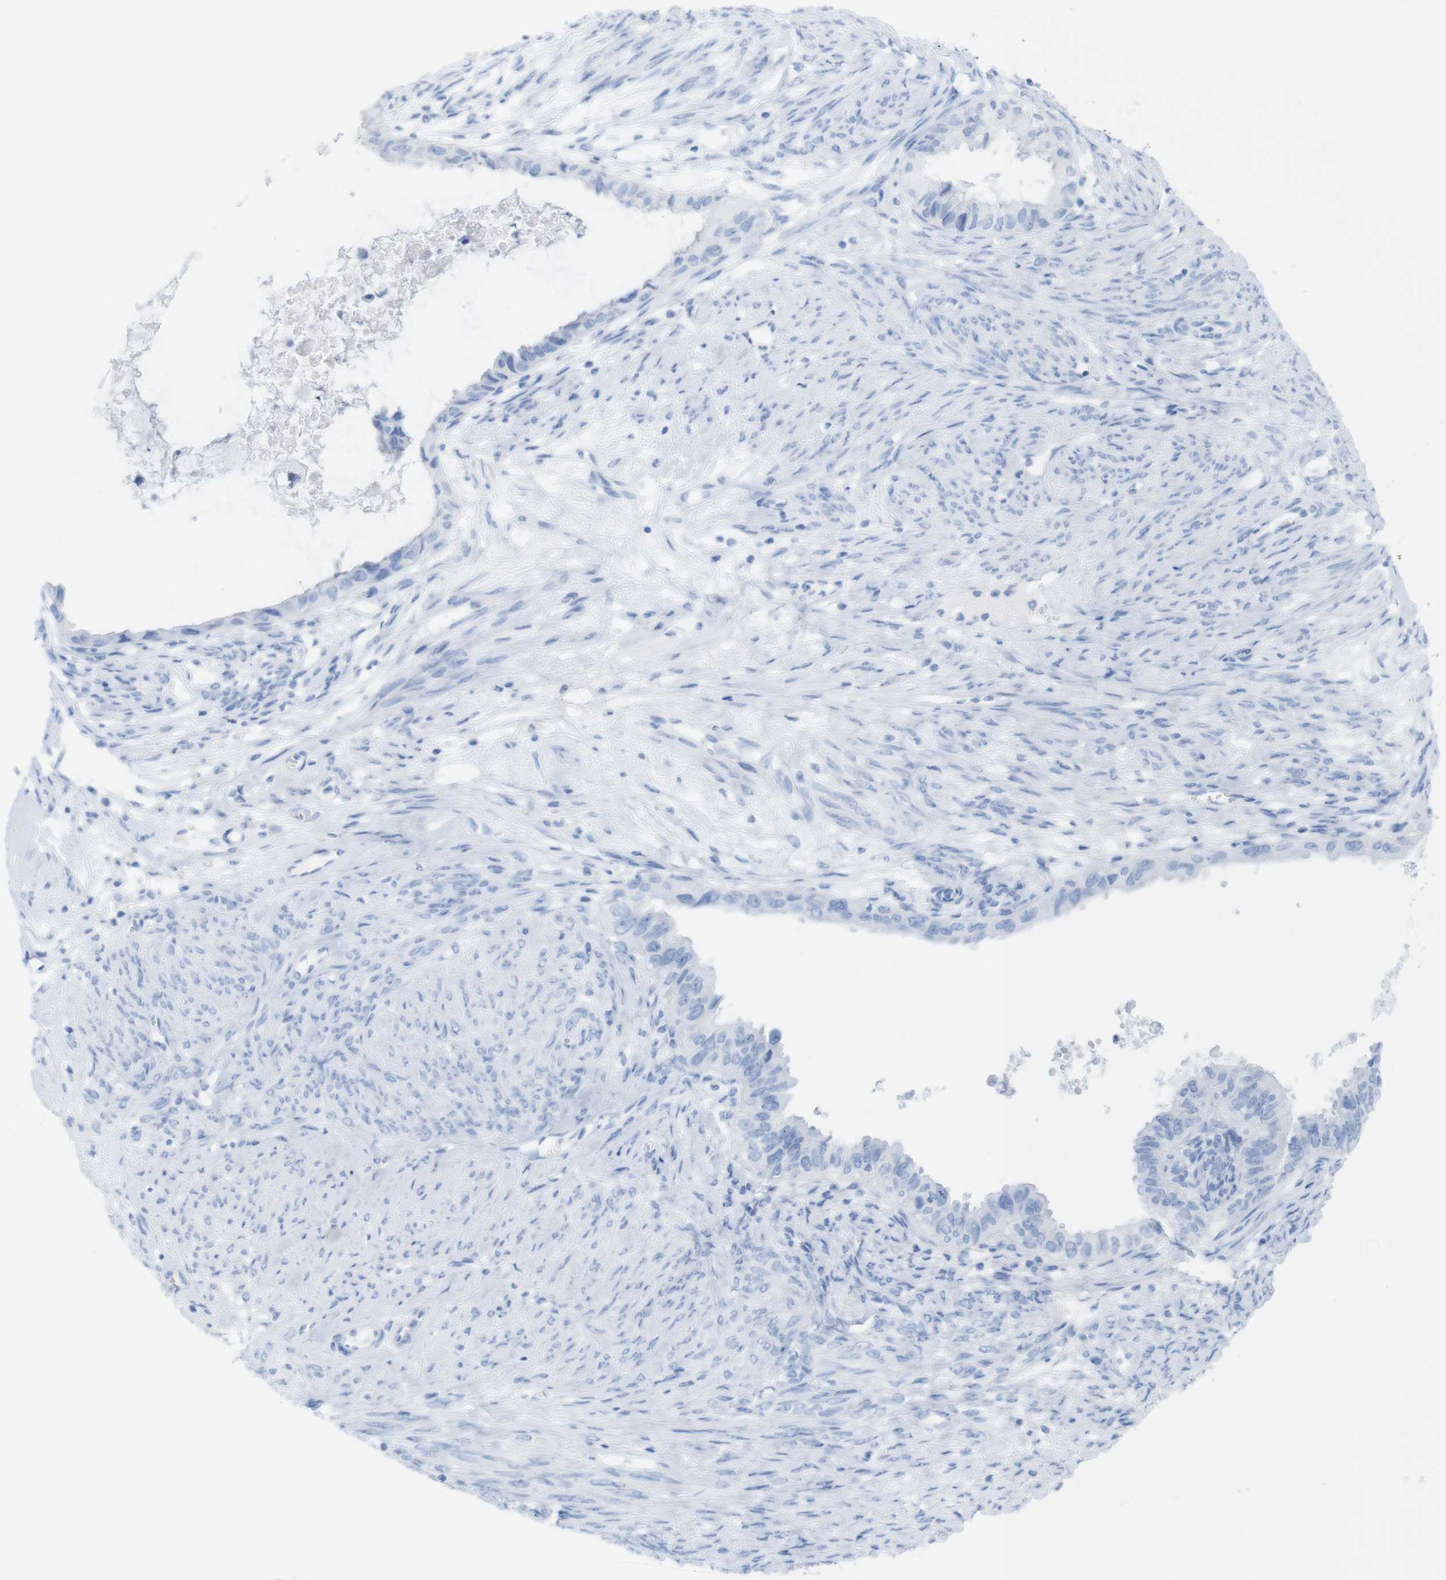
{"staining": {"intensity": "negative", "quantity": "none", "location": "none"}, "tissue": "cervical cancer", "cell_type": "Tumor cells", "image_type": "cancer", "snomed": [{"axis": "morphology", "description": "Normal tissue, NOS"}, {"axis": "morphology", "description": "Adenocarcinoma, NOS"}, {"axis": "topography", "description": "Cervix"}, {"axis": "topography", "description": "Endometrium"}], "caption": "Immunohistochemical staining of human adenocarcinoma (cervical) exhibits no significant staining in tumor cells.", "gene": "MYH7", "patient": {"sex": "female", "age": 86}}